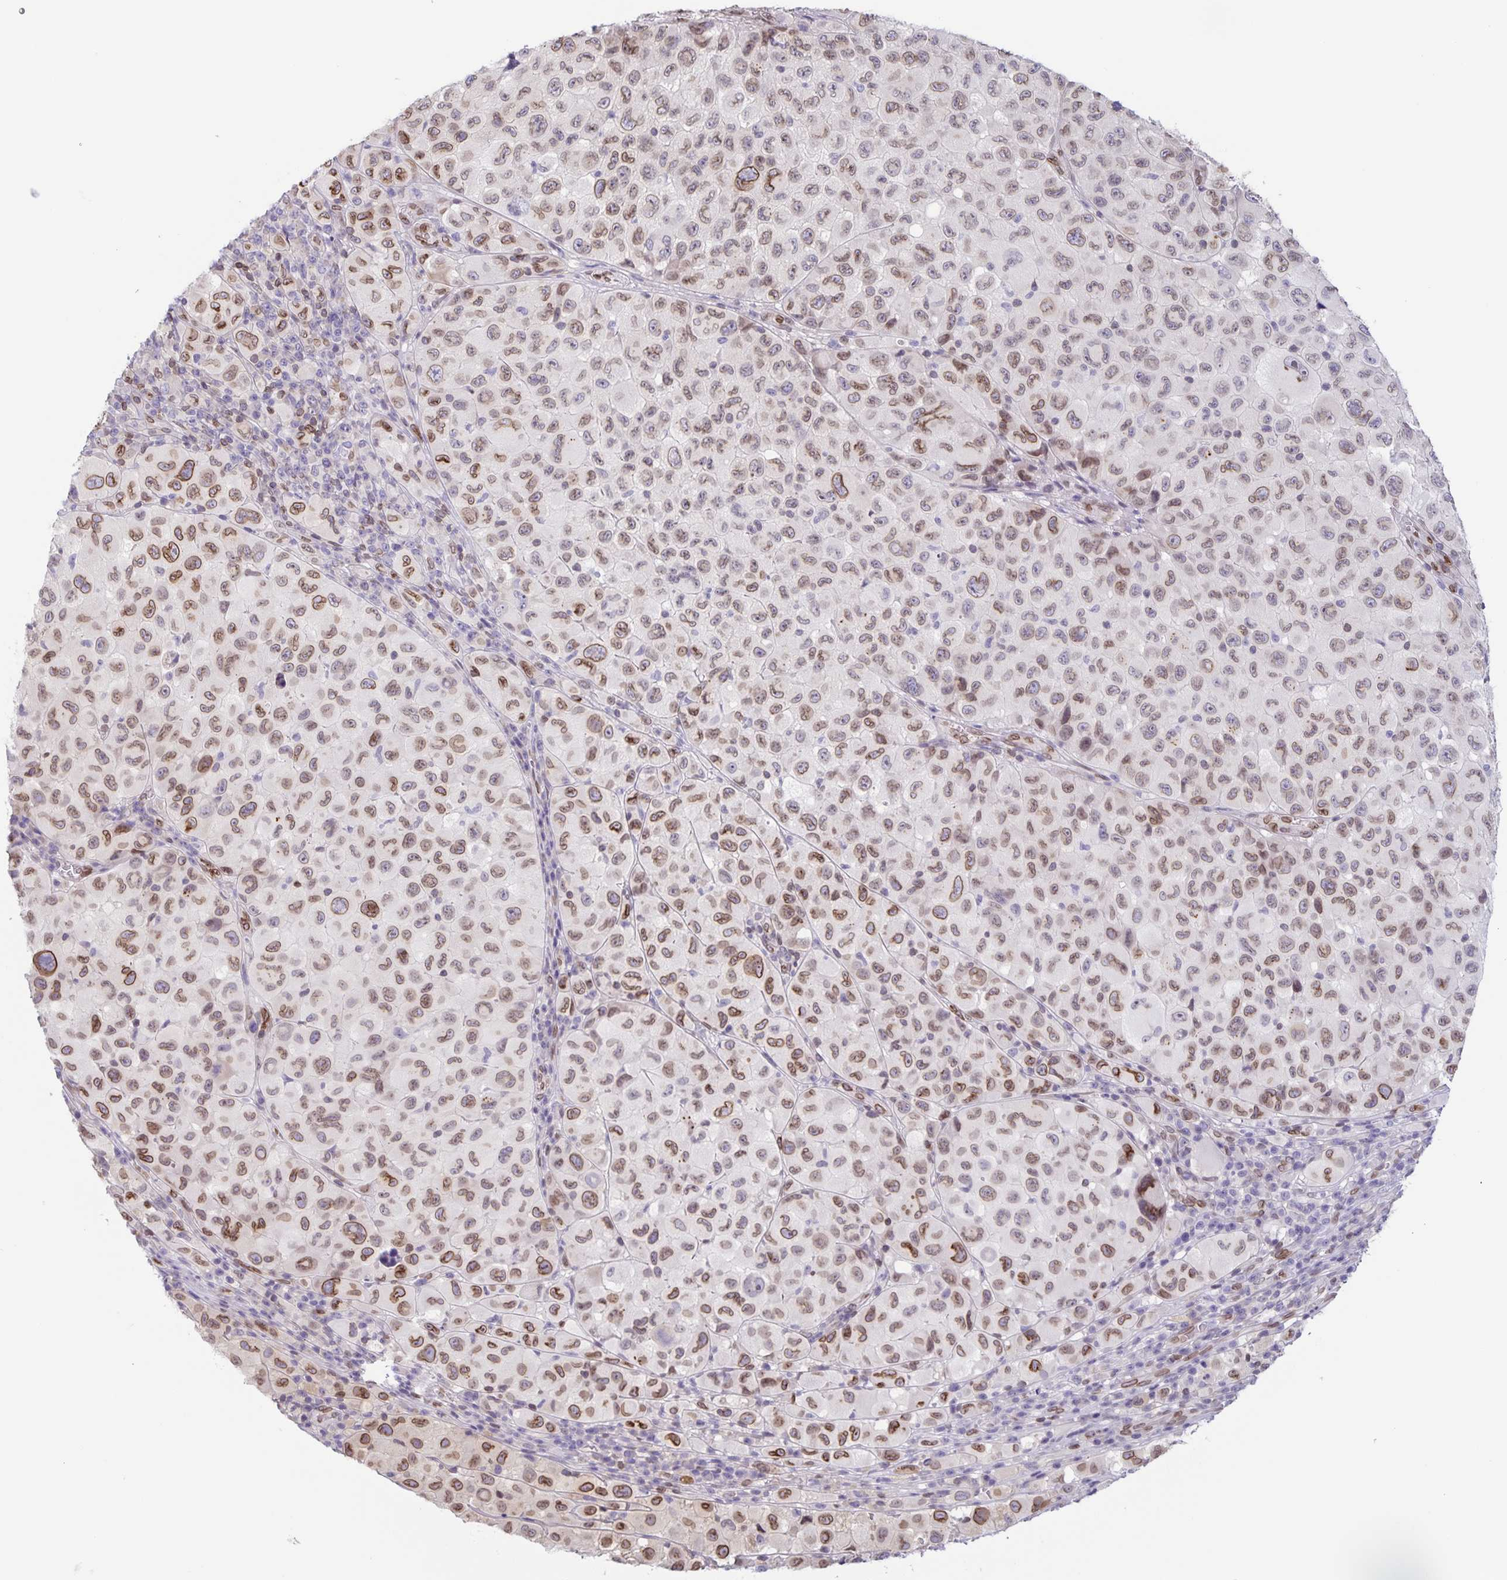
{"staining": {"intensity": "strong", "quantity": "25%-75%", "location": "cytoplasmic/membranous,nuclear"}, "tissue": "melanoma", "cell_type": "Tumor cells", "image_type": "cancer", "snomed": [{"axis": "morphology", "description": "Malignant melanoma, NOS"}, {"axis": "topography", "description": "Skin"}], "caption": "About 25%-75% of tumor cells in human malignant melanoma exhibit strong cytoplasmic/membranous and nuclear protein staining as visualized by brown immunohistochemical staining.", "gene": "SYNE2", "patient": {"sex": "male", "age": 93}}